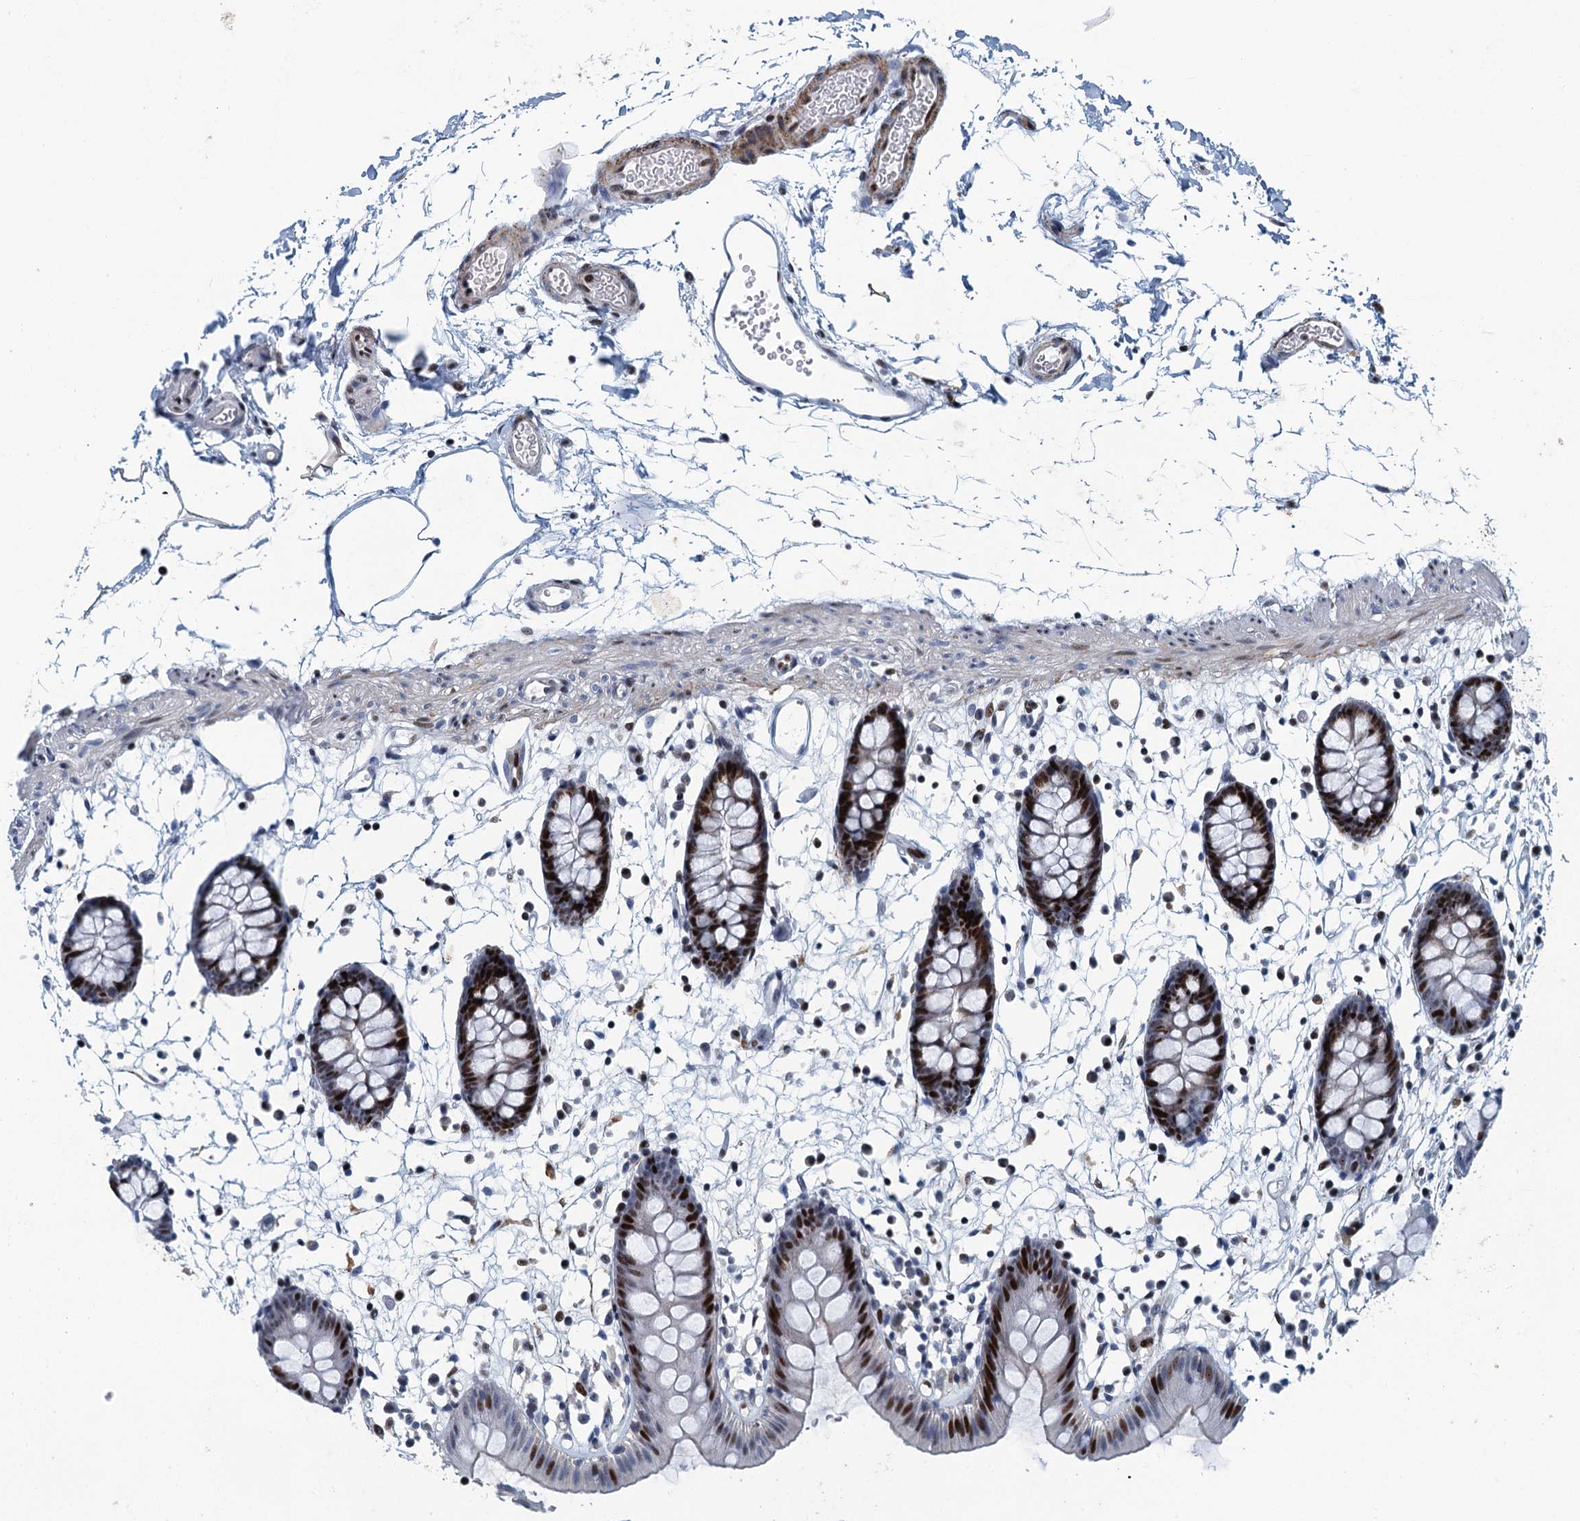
{"staining": {"intensity": "weak", "quantity": "25%-75%", "location": "cytoplasmic/membranous"}, "tissue": "colon", "cell_type": "Endothelial cells", "image_type": "normal", "snomed": [{"axis": "morphology", "description": "Normal tissue, NOS"}, {"axis": "topography", "description": "Colon"}], "caption": "This is a histology image of IHC staining of benign colon, which shows weak expression in the cytoplasmic/membranous of endothelial cells.", "gene": "ANKRD13D", "patient": {"sex": "male", "age": 56}}